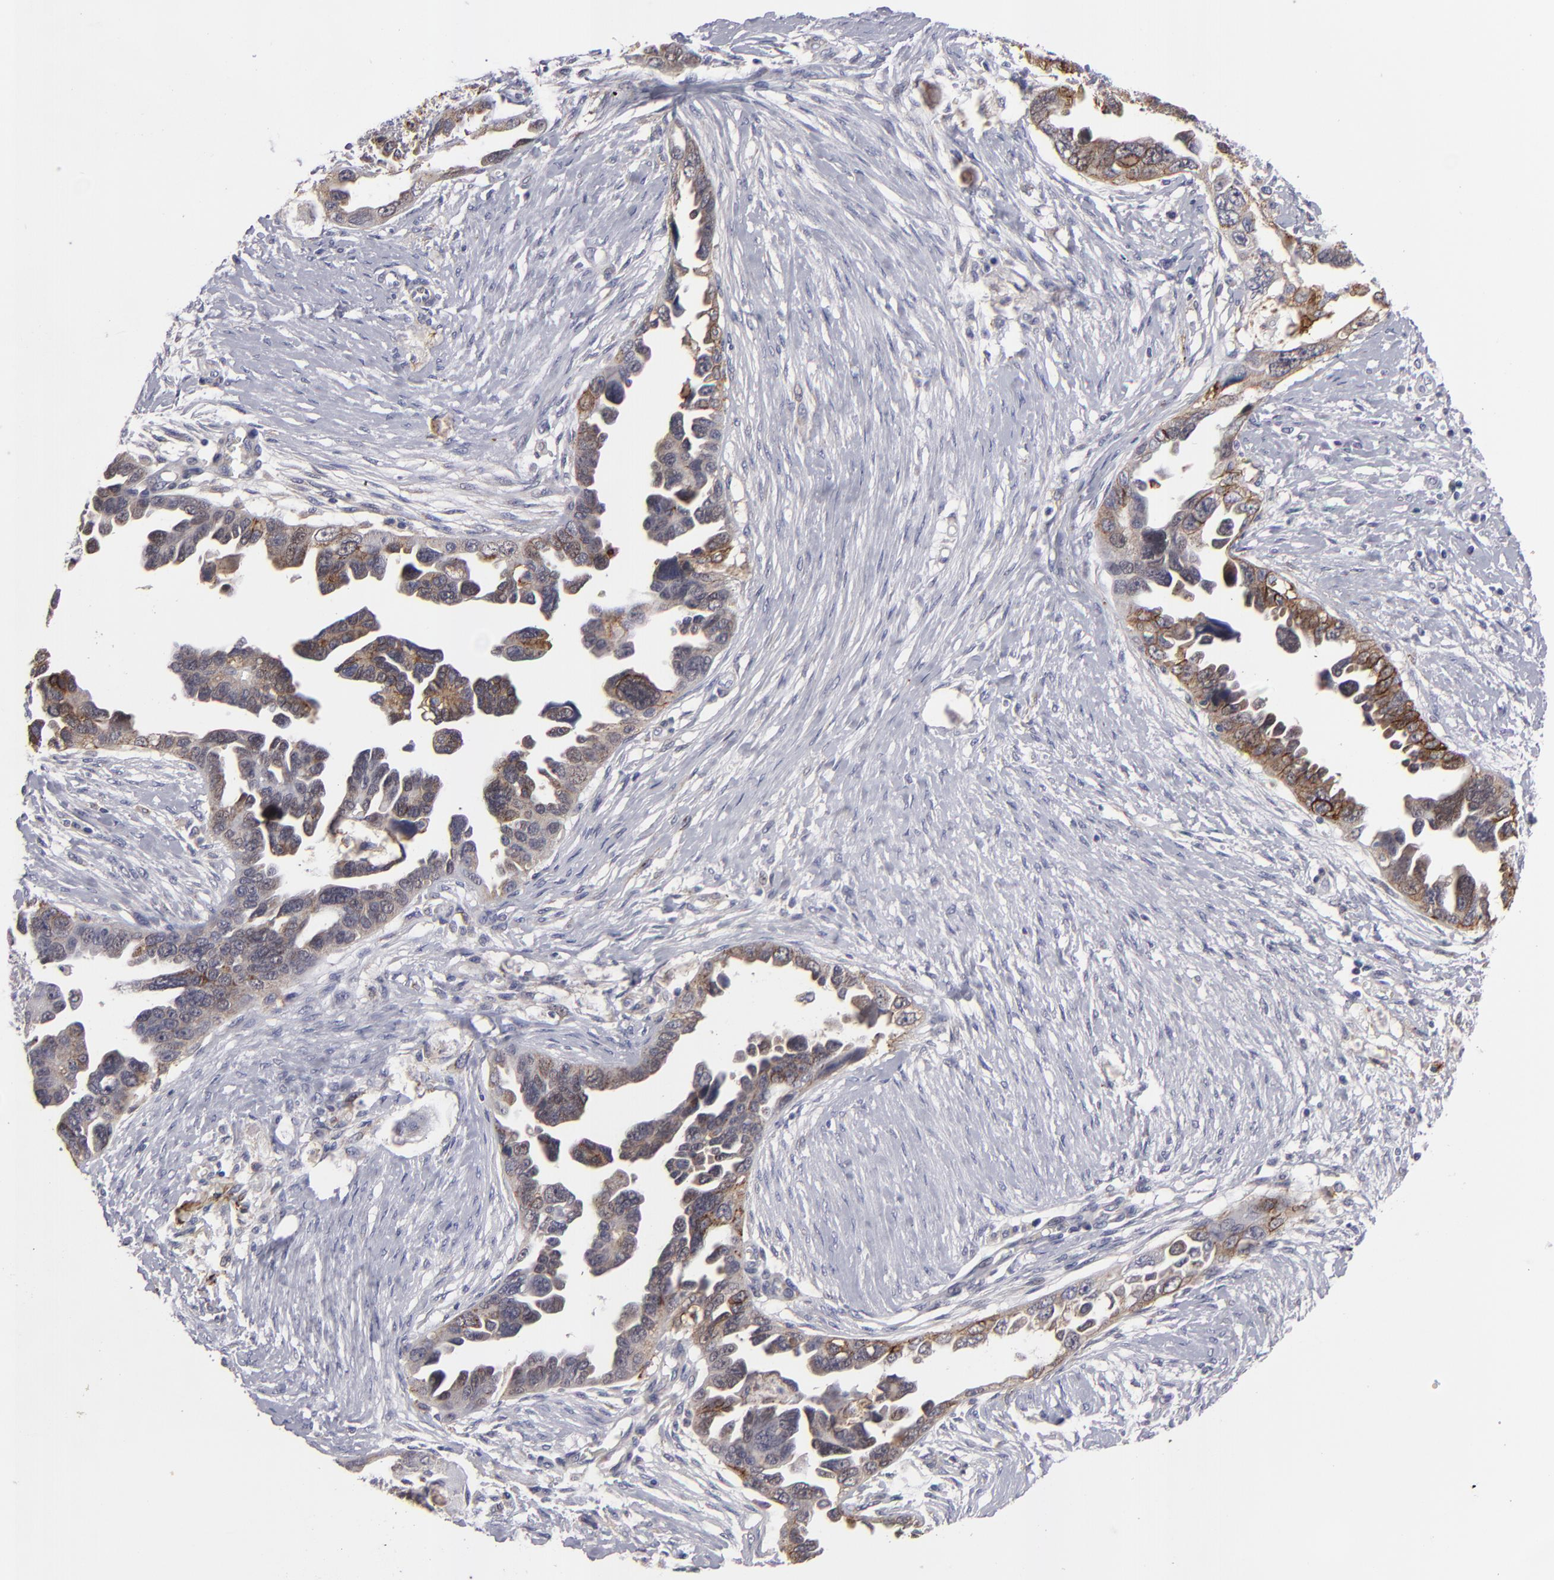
{"staining": {"intensity": "weak", "quantity": "<25%", "location": "cytoplasmic/membranous"}, "tissue": "ovarian cancer", "cell_type": "Tumor cells", "image_type": "cancer", "snomed": [{"axis": "morphology", "description": "Cystadenocarcinoma, serous, NOS"}, {"axis": "topography", "description": "Ovary"}], "caption": "DAB immunohistochemical staining of human ovarian serous cystadenocarcinoma reveals no significant expression in tumor cells.", "gene": "ALCAM", "patient": {"sex": "female", "age": 63}}